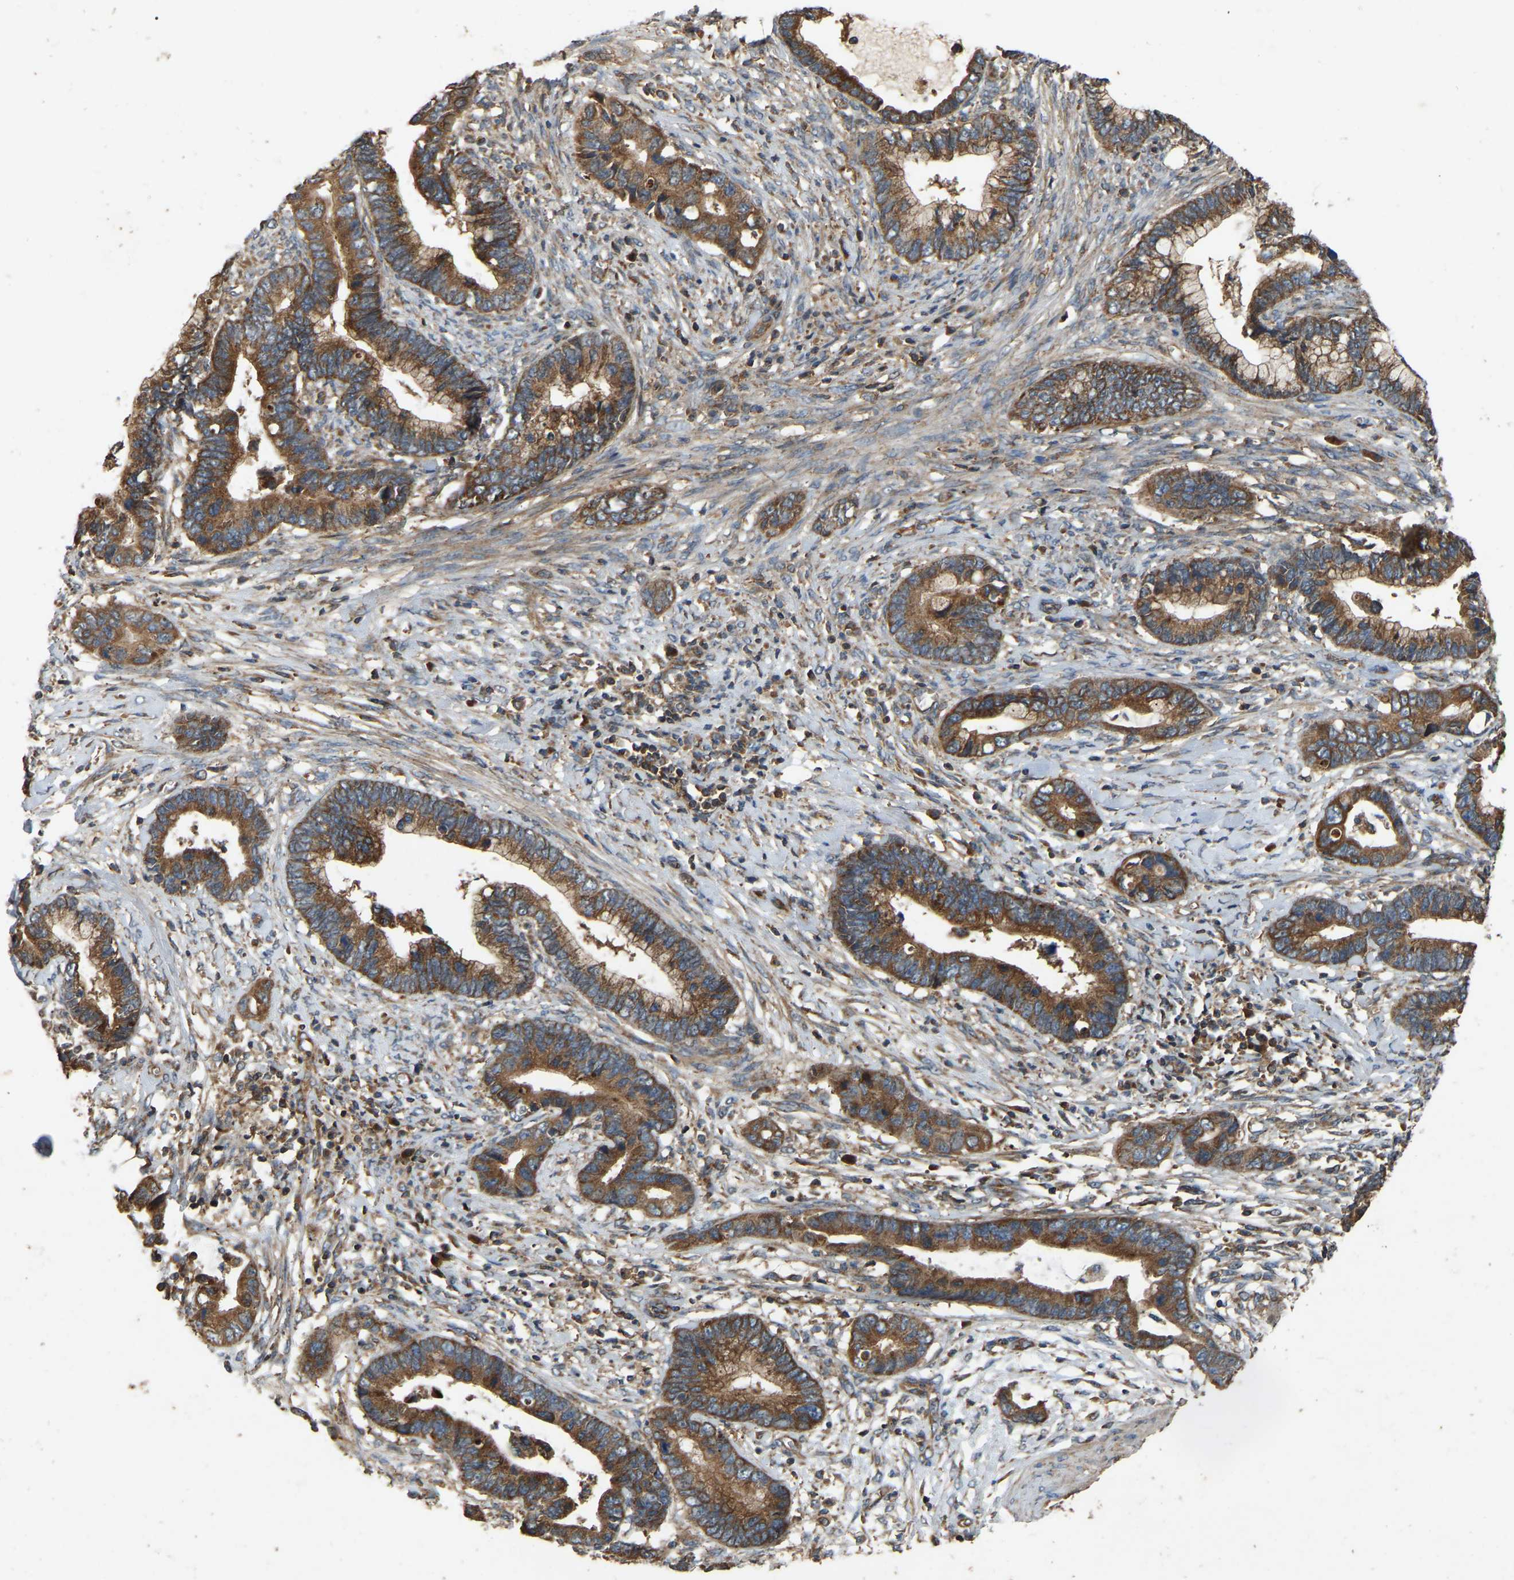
{"staining": {"intensity": "moderate", "quantity": ">75%", "location": "cytoplasmic/membranous"}, "tissue": "cervical cancer", "cell_type": "Tumor cells", "image_type": "cancer", "snomed": [{"axis": "morphology", "description": "Adenocarcinoma, NOS"}, {"axis": "topography", "description": "Cervix"}], "caption": "Brown immunohistochemical staining in human cervical adenocarcinoma shows moderate cytoplasmic/membranous positivity in about >75% of tumor cells.", "gene": "SAMD9L", "patient": {"sex": "female", "age": 44}}